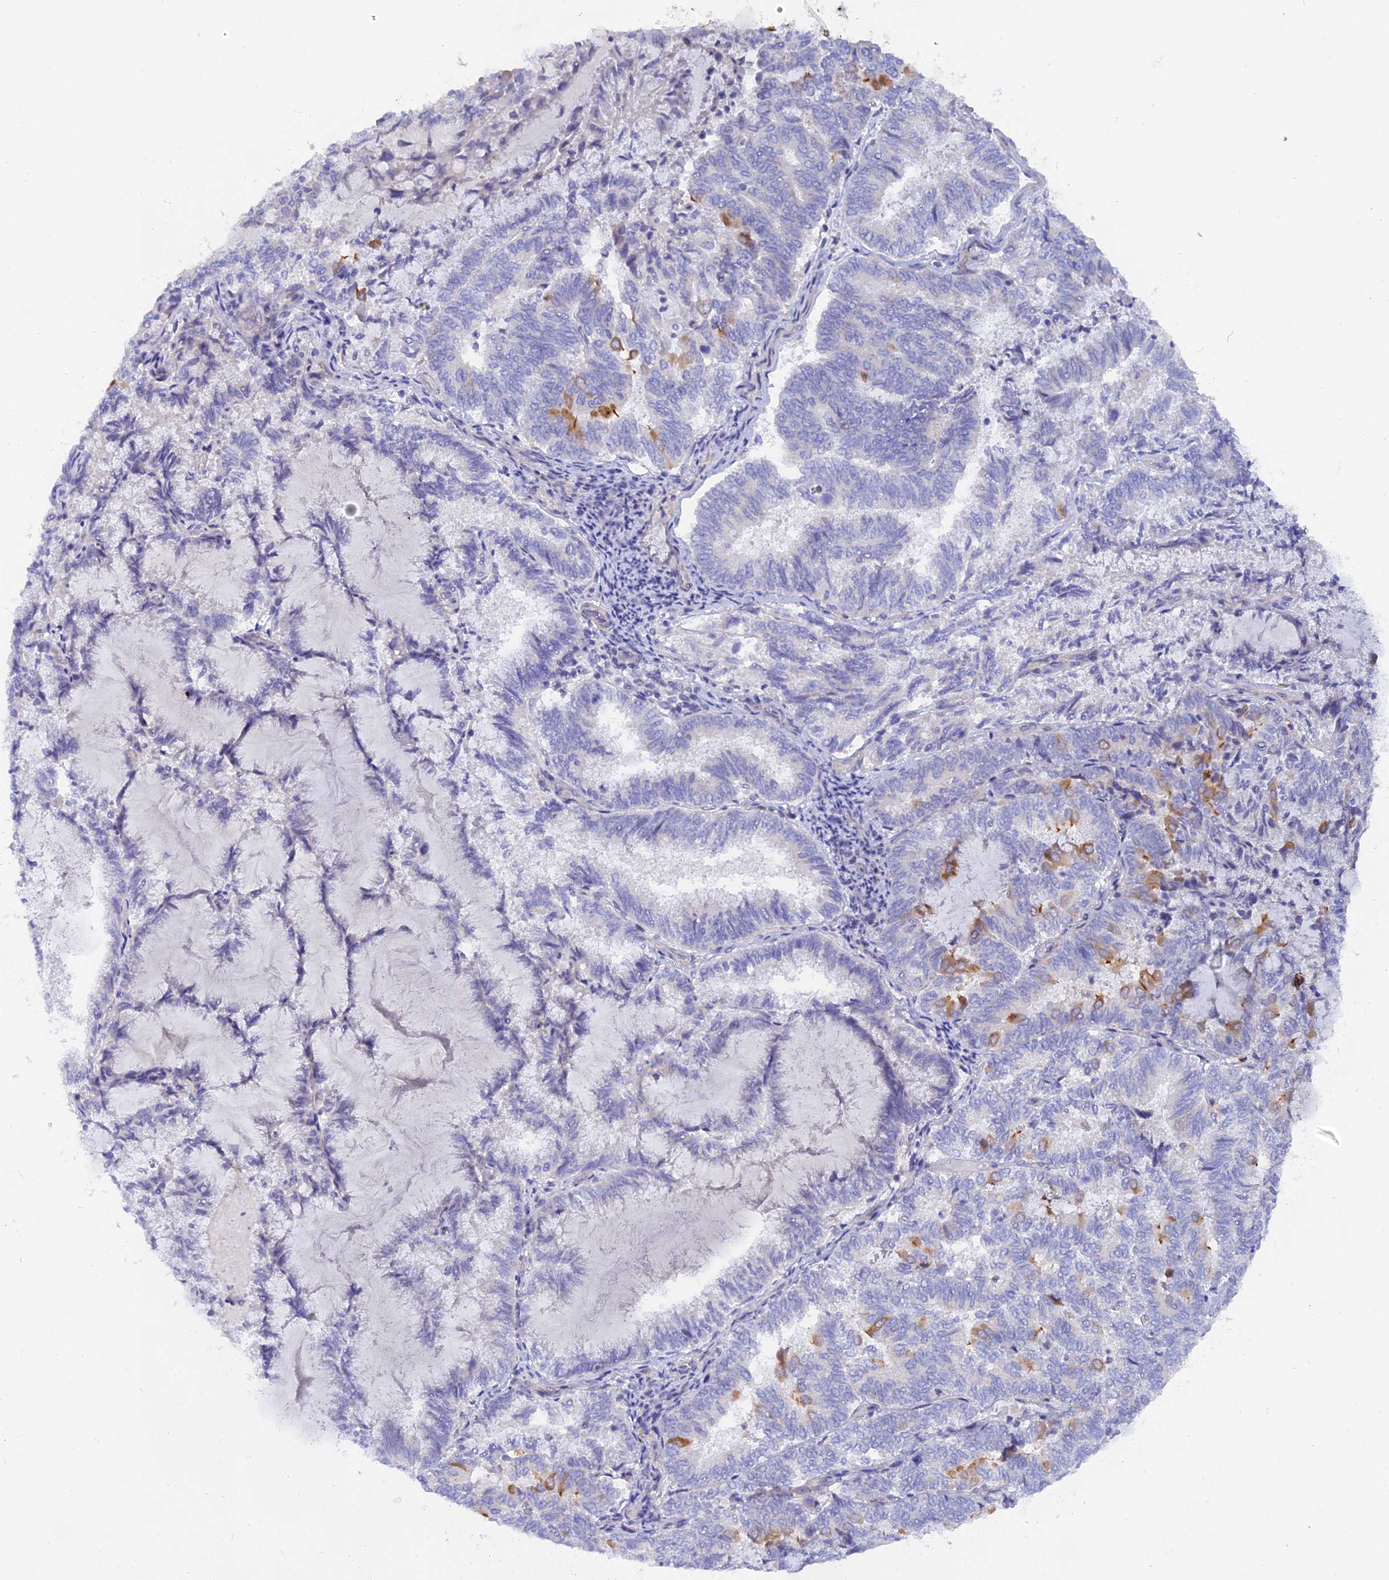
{"staining": {"intensity": "moderate", "quantity": "<25%", "location": "cytoplasmic/membranous"}, "tissue": "endometrial cancer", "cell_type": "Tumor cells", "image_type": "cancer", "snomed": [{"axis": "morphology", "description": "Adenocarcinoma, NOS"}, {"axis": "topography", "description": "Endometrium"}], "caption": "Protein expression analysis of human endometrial adenocarcinoma reveals moderate cytoplasmic/membranous staining in about <25% of tumor cells.", "gene": "GLB1L", "patient": {"sex": "female", "age": 80}}